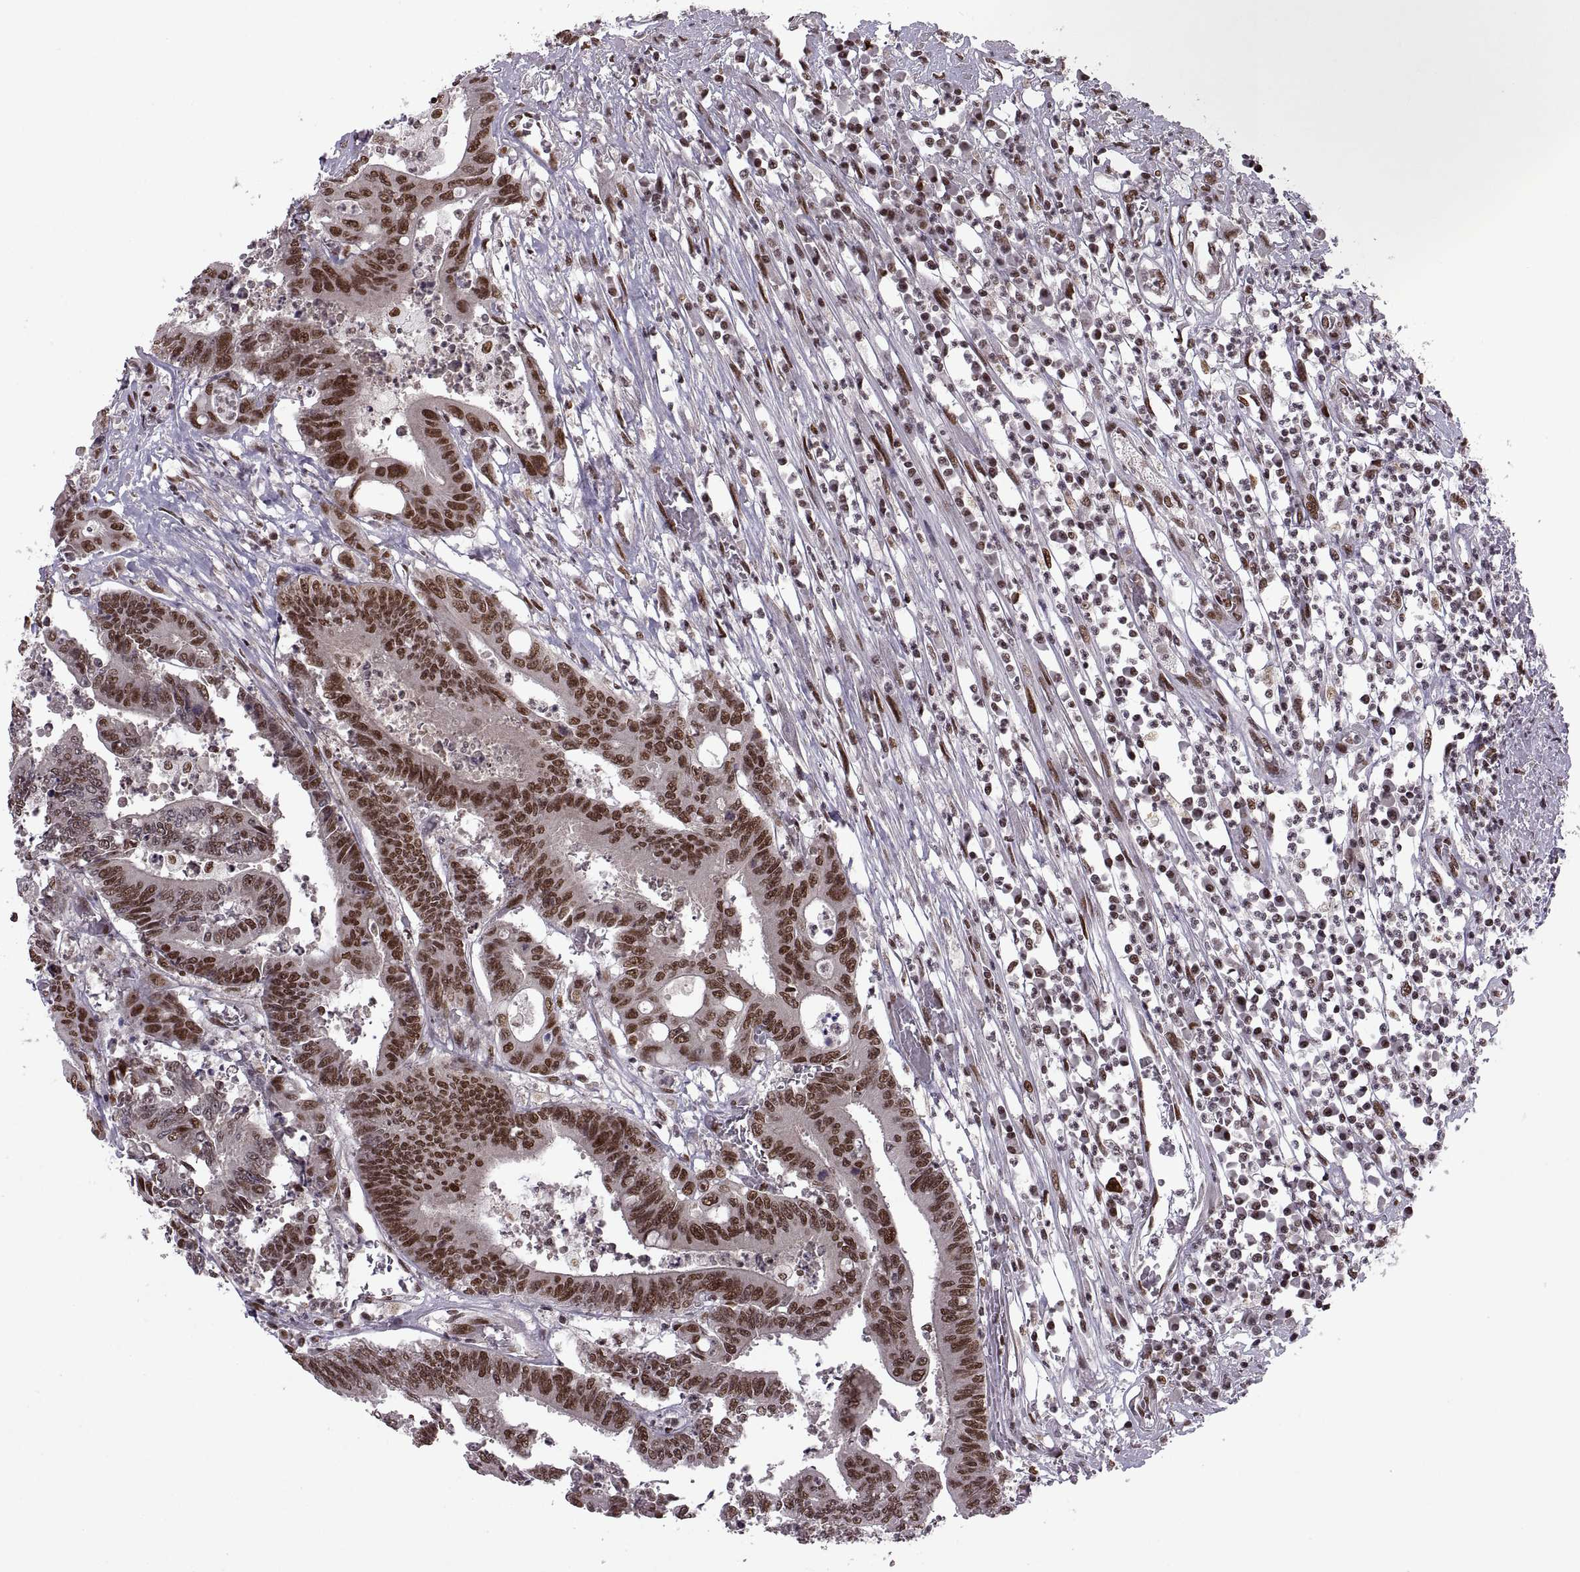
{"staining": {"intensity": "strong", "quantity": ">75%", "location": "nuclear"}, "tissue": "colorectal cancer", "cell_type": "Tumor cells", "image_type": "cancer", "snomed": [{"axis": "morphology", "description": "Adenocarcinoma, NOS"}, {"axis": "topography", "description": "Rectum"}], "caption": "A high amount of strong nuclear staining is identified in approximately >75% of tumor cells in colorectal cancer tissue.", "gene": "MT1E", "patient": {"sex": "male", "age": 54}}